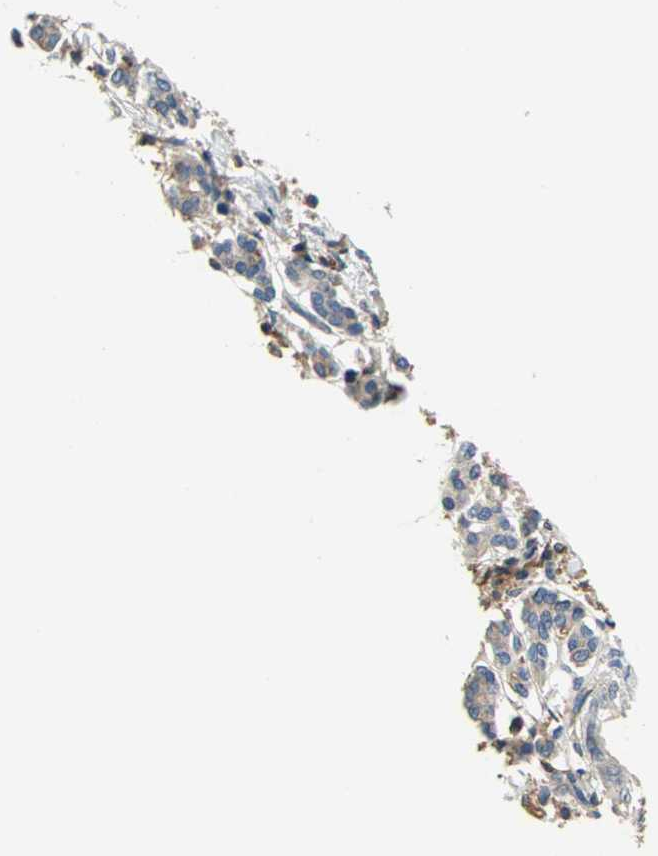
{"staining": {"intensity": "weak", "quantity": ">75%", "location": "cytoplasmic/membranous"}, "tissue": "pancreatic cancer", "cell_type": "Tumor cells", "image_type": "cancer", "snomed": [{"axis": "morphology", "description": "Normal tissue, NOS"}, {"axis": "topography", "description": "Pancreas"}], "caption": "About >75% of tumor cells in human pancreatic cancer display weak cytoplasmic/membranous protein positivity as visualized by brown immunohistochemical staining.", "gene": "DDX3Y", "patient": {"sex": "male", "age": 42}}